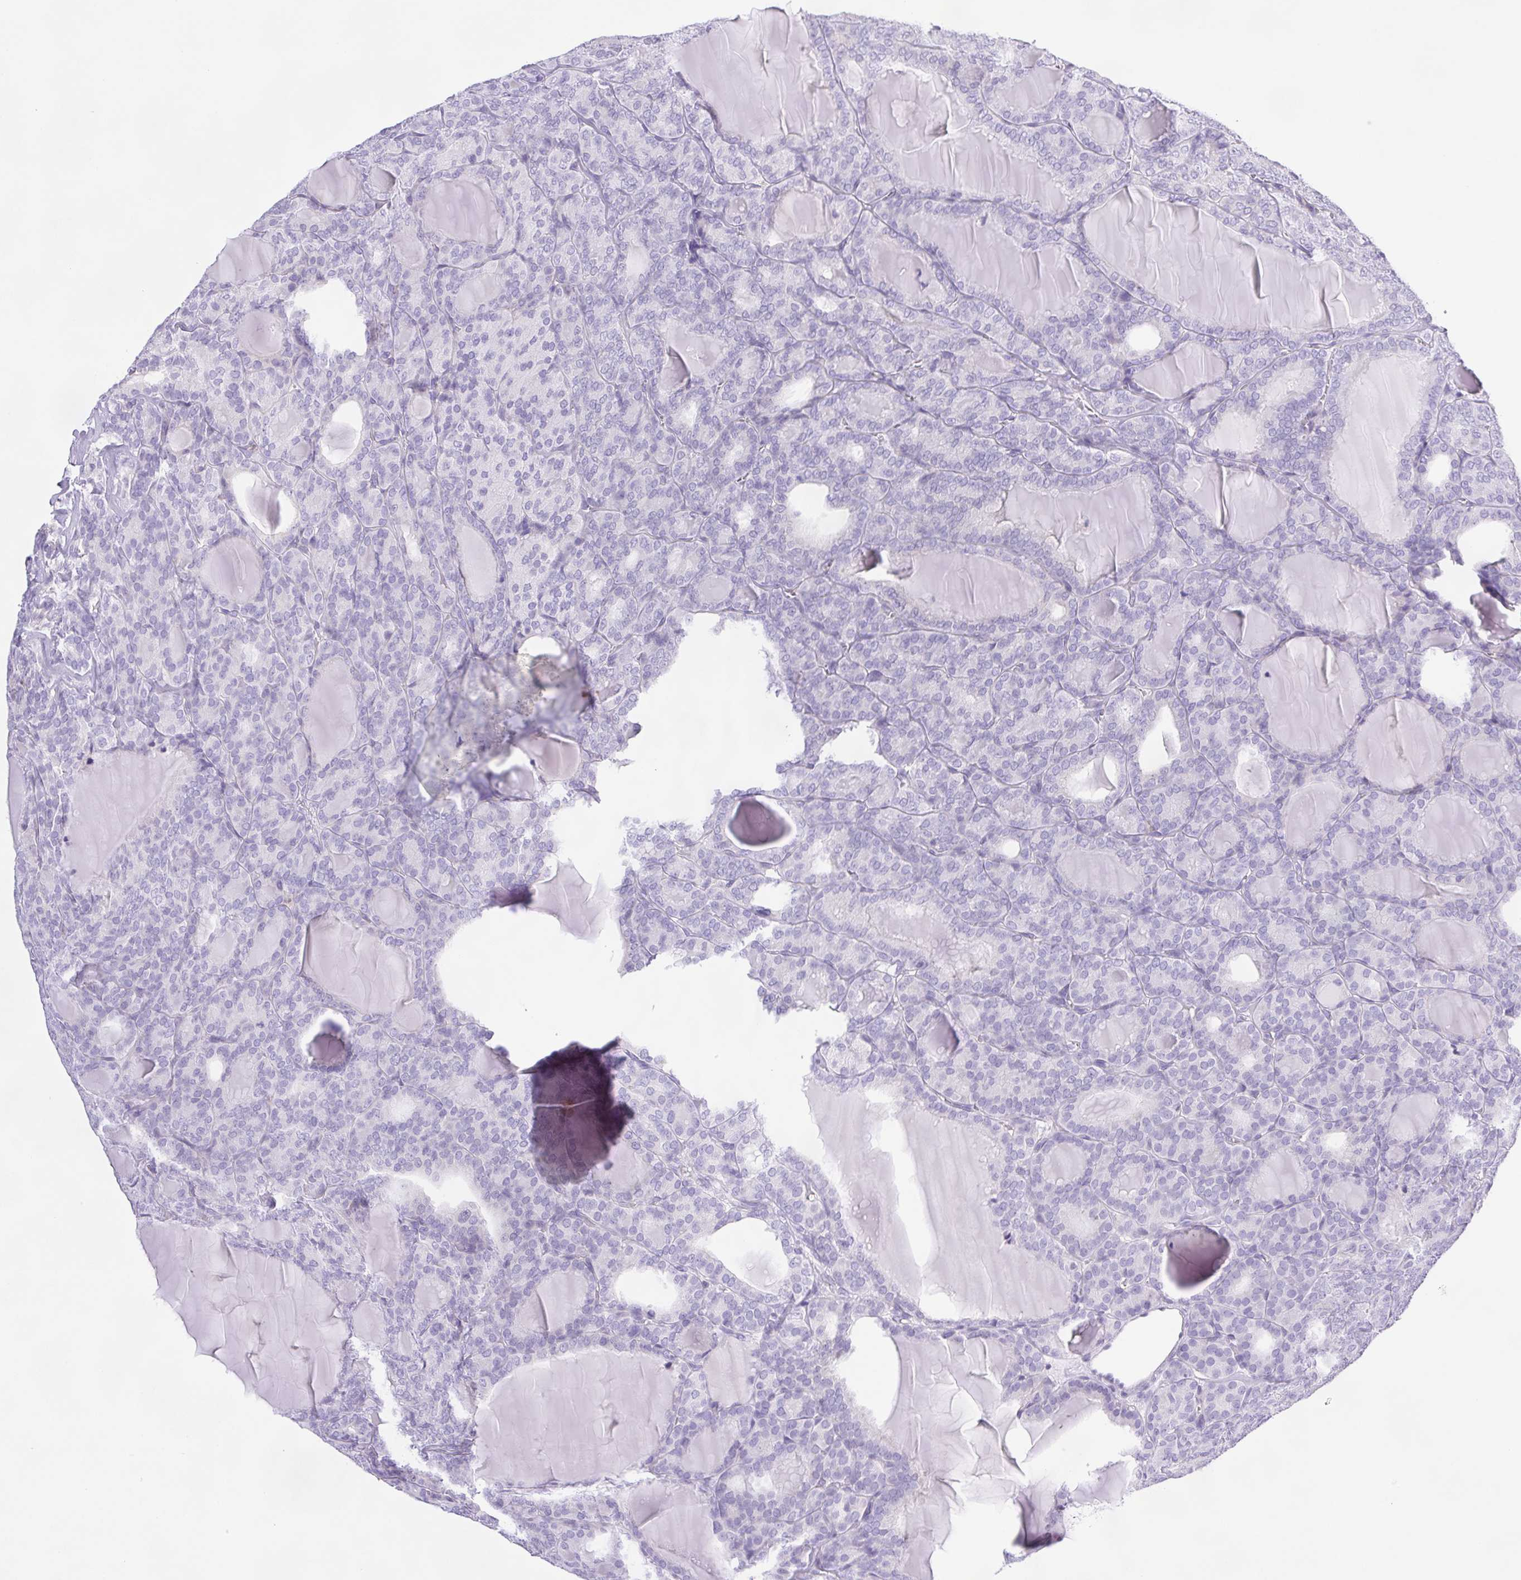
{"staining": {"intensity": "negative", "quantity": "none", "location": "none"}, "tissue": "thyroid cancer", "cell_type": "Tumor cells", "image_type": "cancer", "snomed": [{"axis": "morphology", "description": "Follicular adenoma carcinoma, NOS"}, {"axis": "topography", "description": "Thyroid gland"}], "caption": "Immunohistochemistry of thyroid follicular adenoma carcinoma exhibits no expression in tumor cells. (DAB IHC with hematoxylin counter stain).", "gene": "SYNPR", "patient": {"sex": "male", "age": 74}}